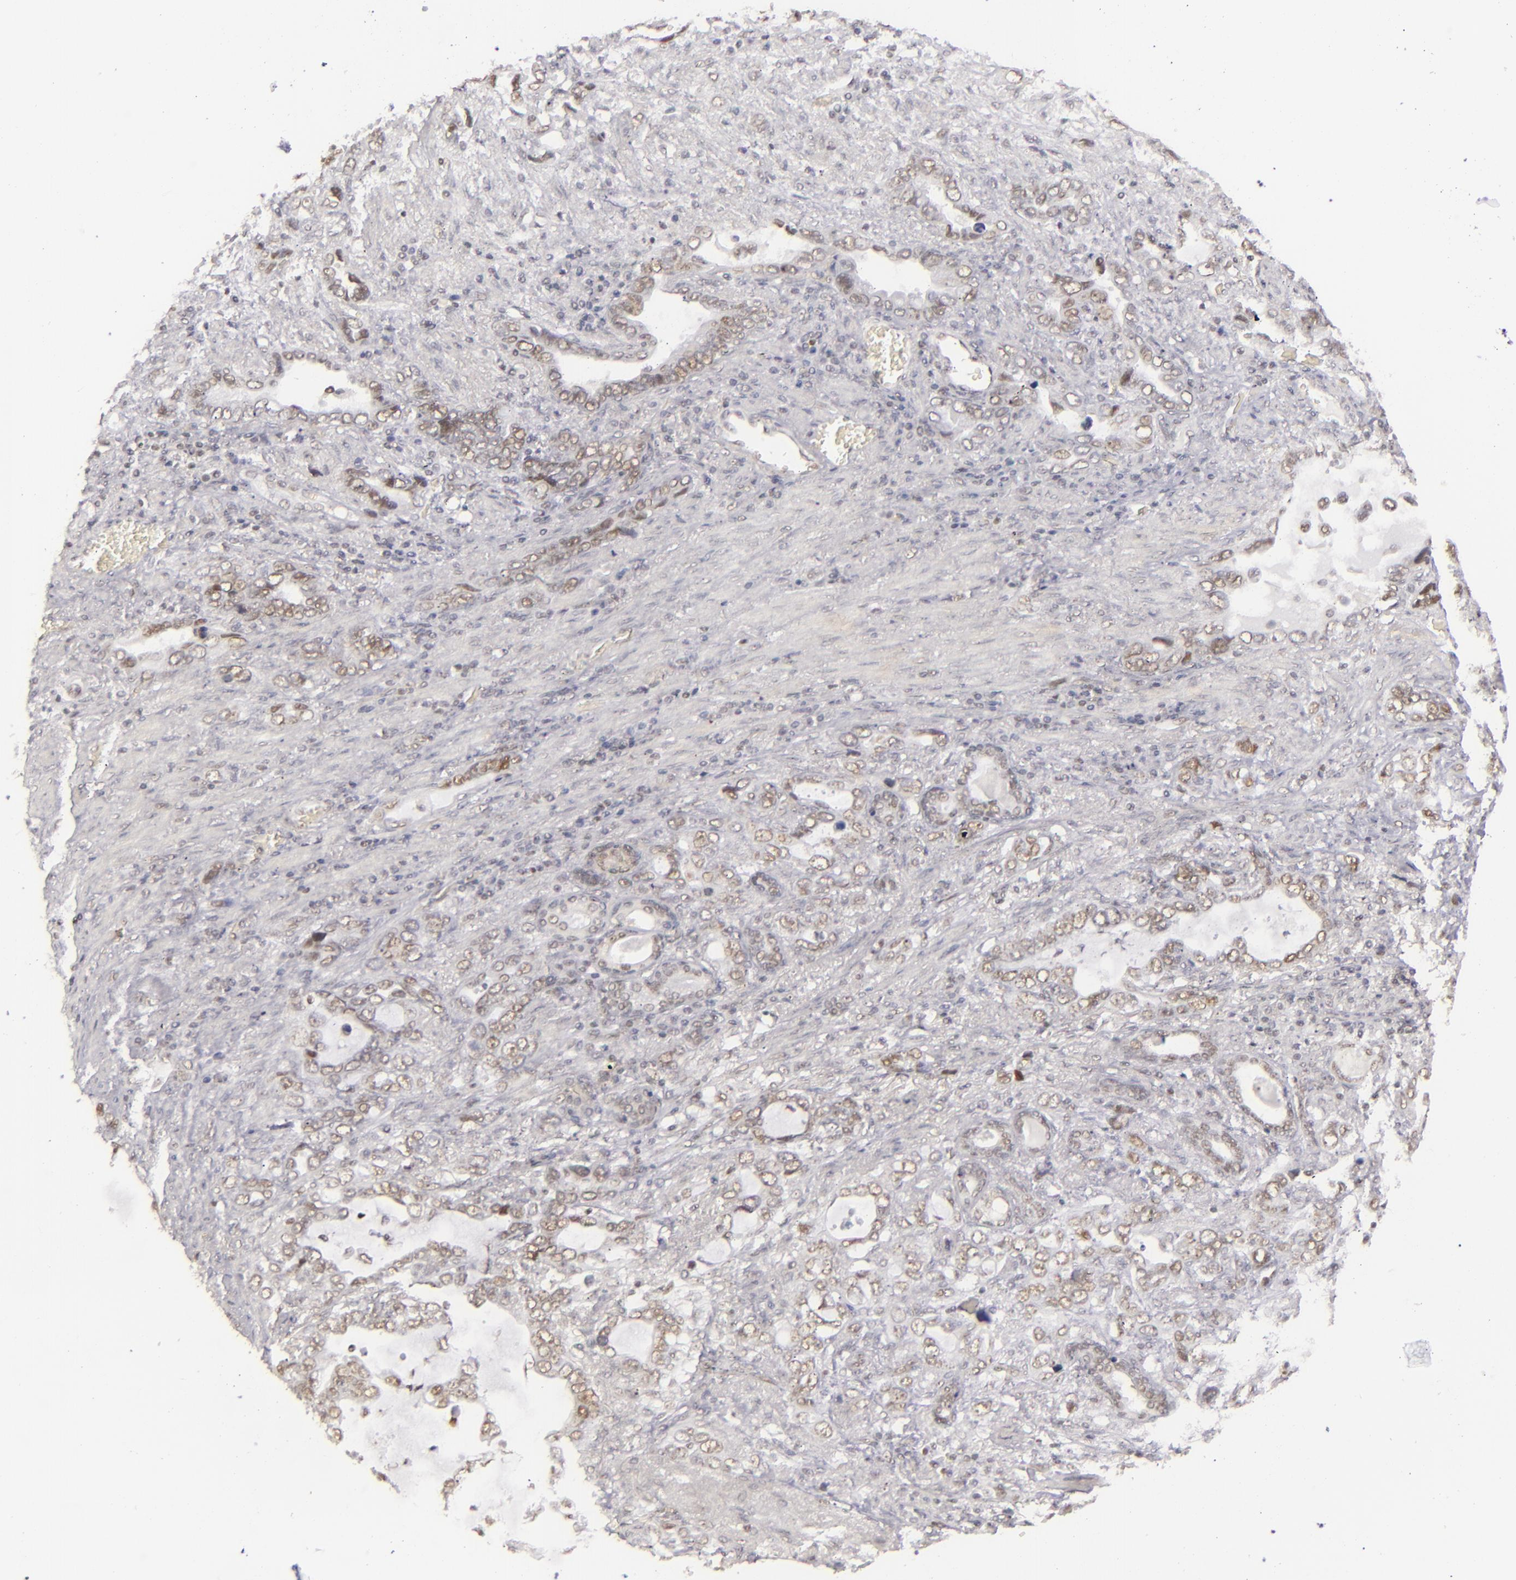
{"staining": {"intensity": "weak", "quantity": "25%-75%", "location": "nuclear"}, "tissue": "stomach cancer", "cell_type": "Tumor cells", "image_type": "cancer", "snomed": [{"axis": "morphology", "description": "Adenocarcinoma, NOS"}, {"axis": "topography", "description": "Stomach"}], "caption": "A brown stain shows weak nuclear staining of a protein in stomach cancer tumor cells.", "gene": "DAXX", "patient": {"sex": "male", "age": 78}}